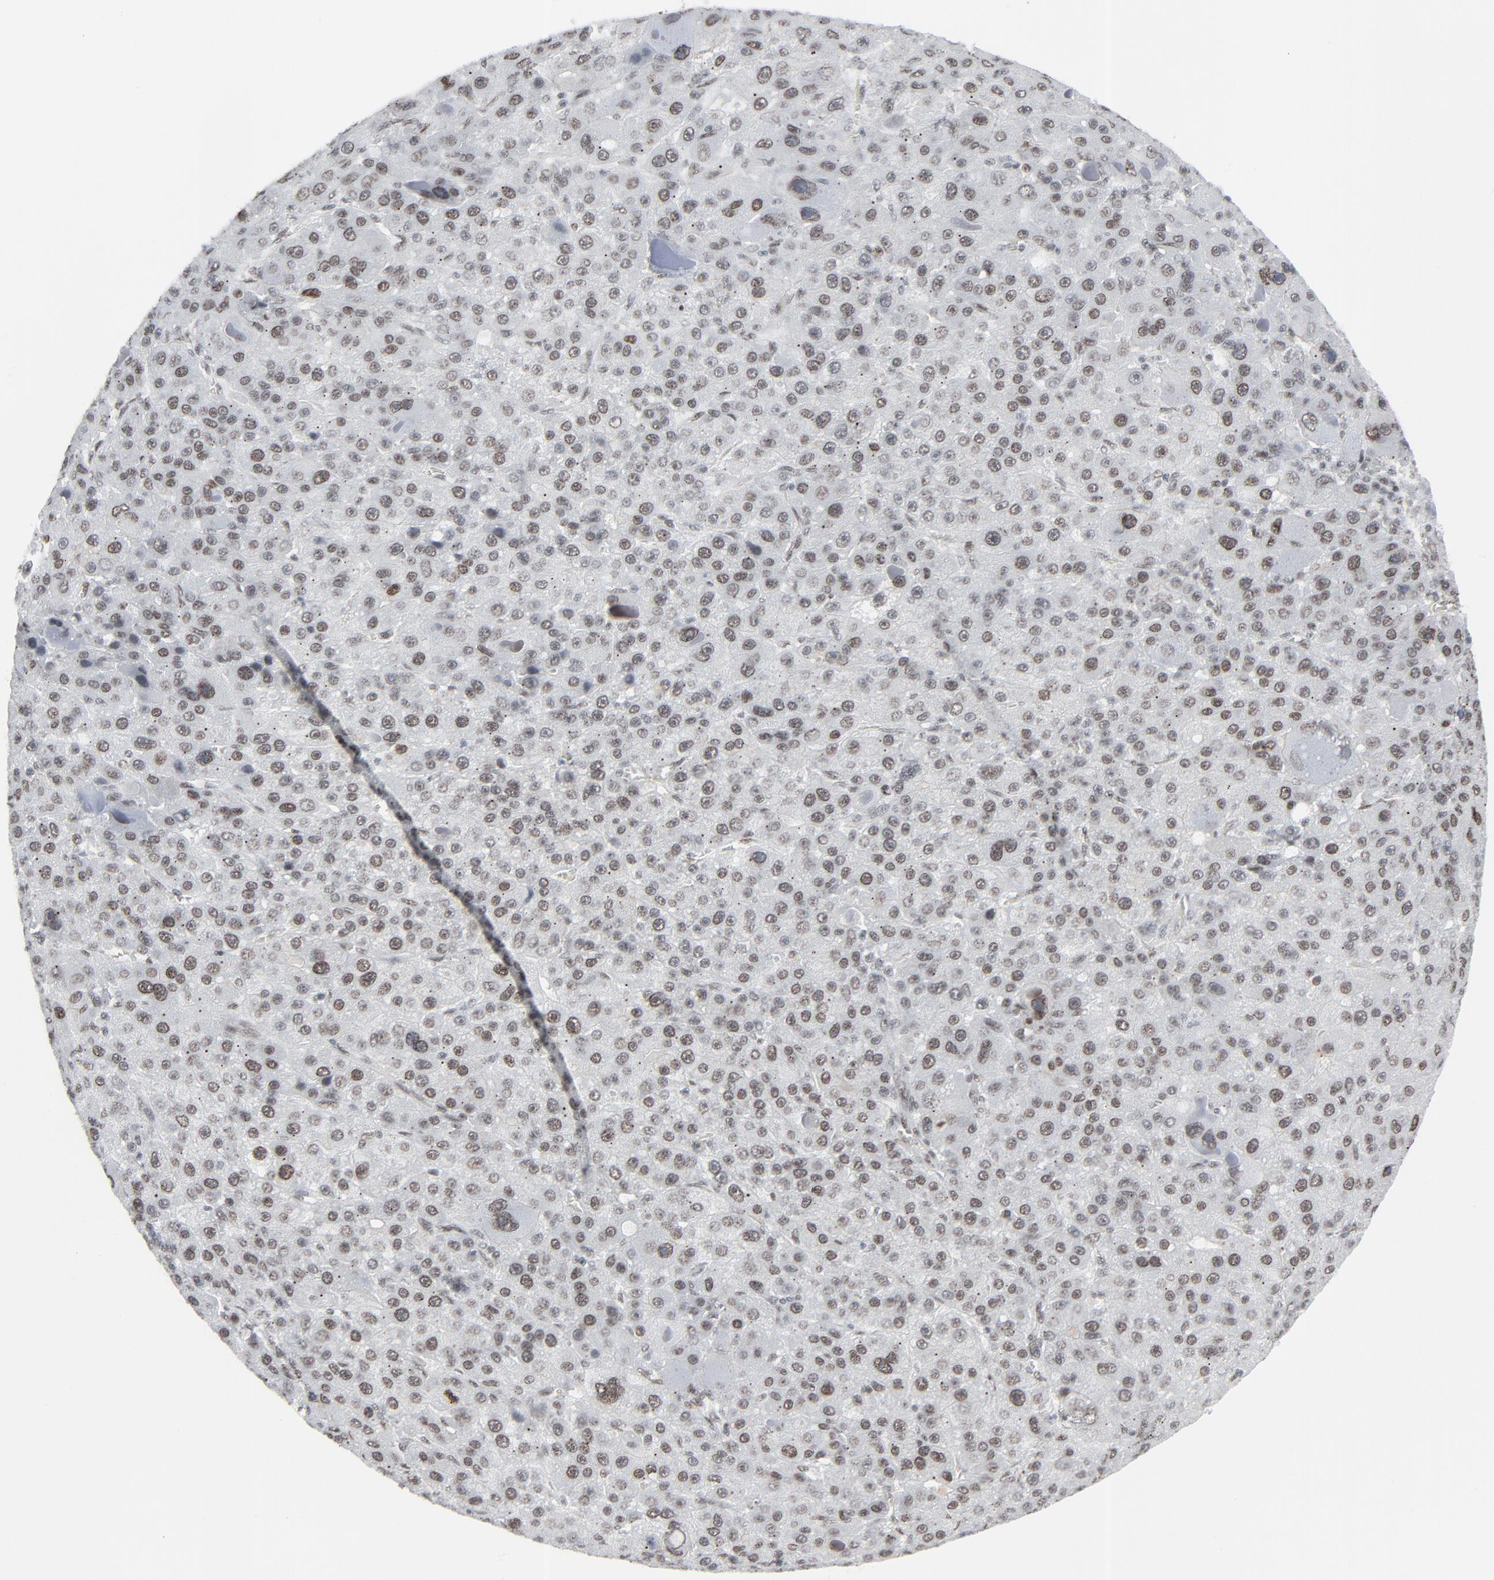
{"staining": {"intensity": "weak", "quantity": "25%-75%", "location": "nuclear"}, "tissue": "liver cancer", "cell_type": "Tumor cells", "image_type": "cancer", "snomed": [{"axis": "morphology", "description": "Carcinoma, Hepatocellular, NOS"}, {"axis": "topography", "description": "Liver"}], "caption": "Immunohistochemical staining of human liver cancer (hepatocellular carcinoma) shows weak nuclear protein staining in about 25%-75% of tumor cells.", "gene": "FBXO28", "patient": {"sex": "male", "age": 76}}